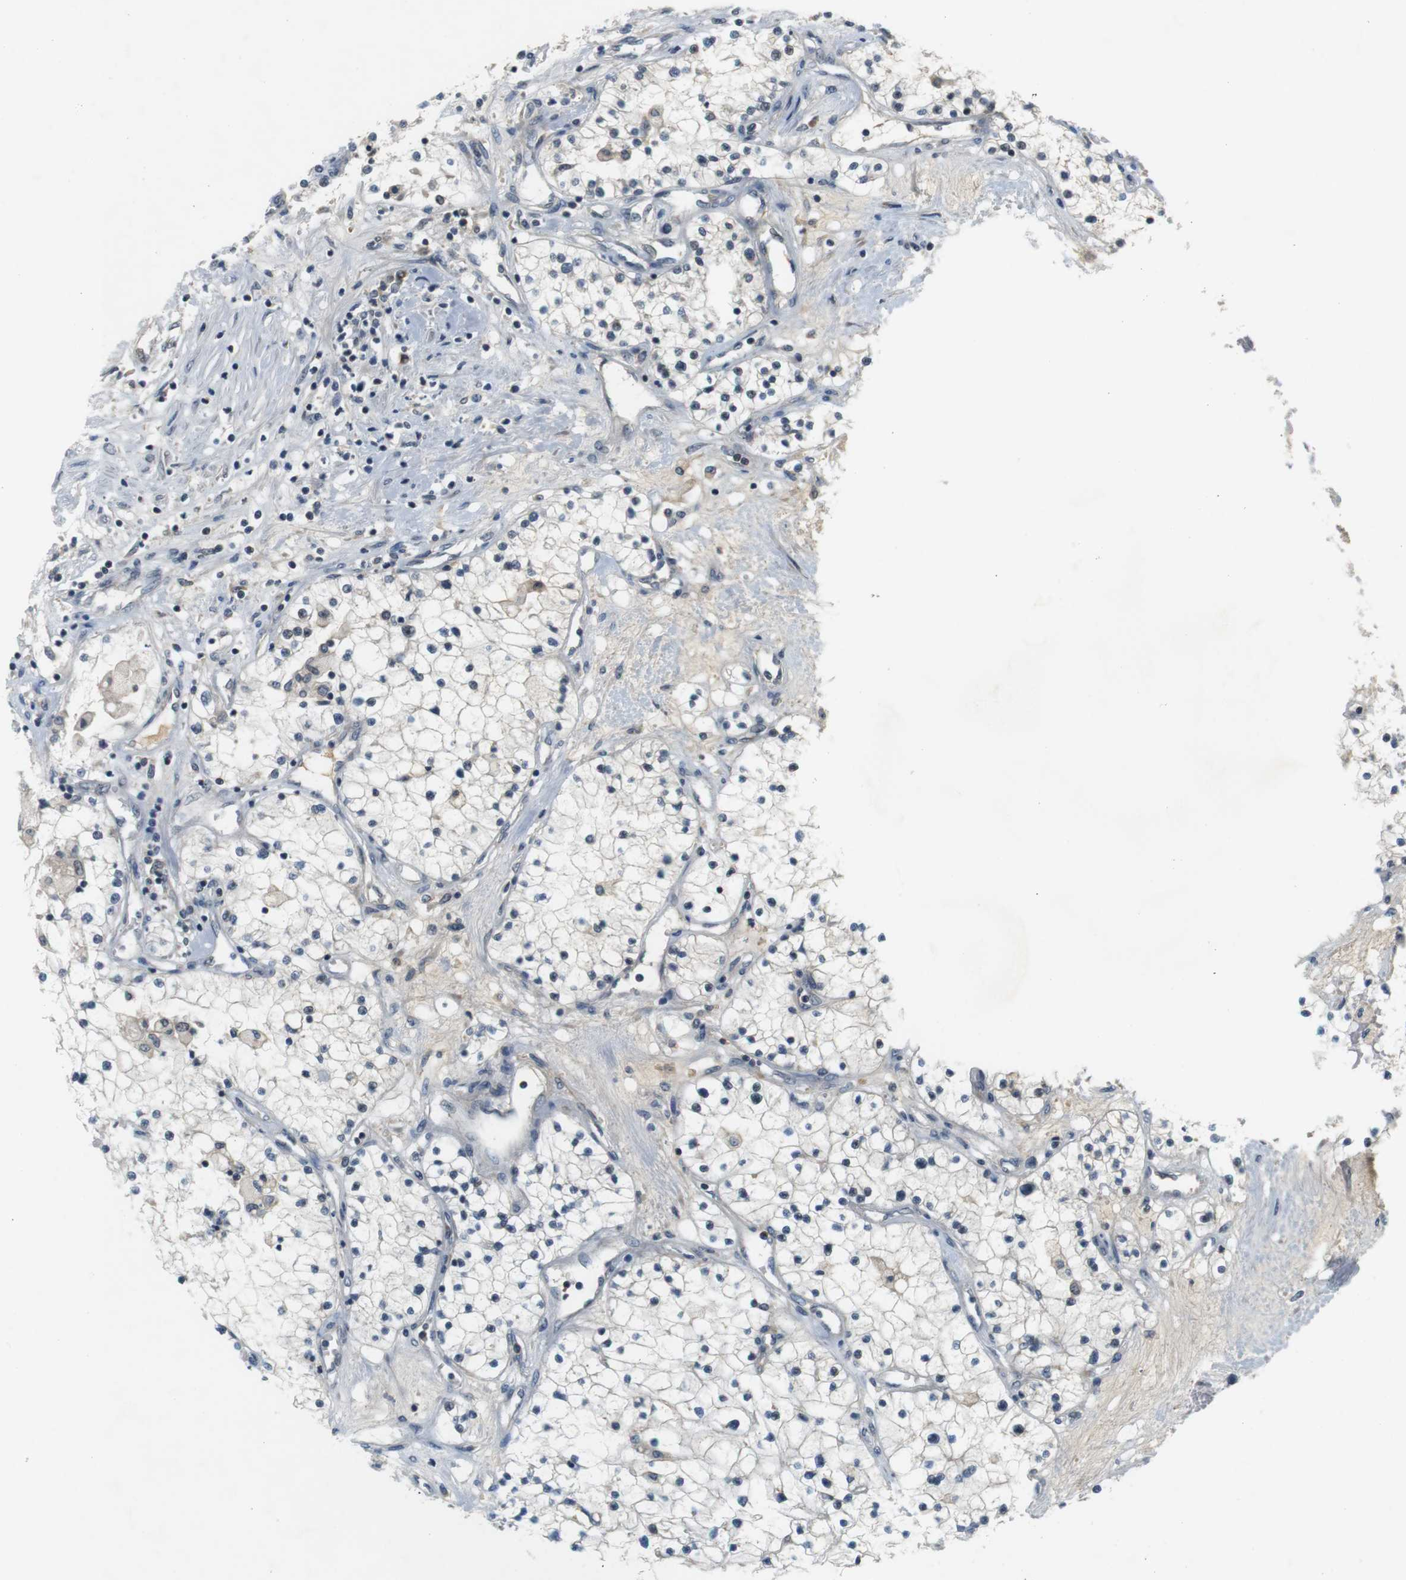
{"staining": {"intensity": "negative", "quantity": "none", "location": "none"}, "tissue": "renal cancer", "cell_type": "Tumor cells", "image_type": "cancer", "snomed": [{"axis": "morphology", "description": "Adenocarcinoma, NOS"}, {"axis": "topography", "description": "Kidney"}], "caption": "Renal cancer (adenocarcinoma) stained for a protein using immunohistochemistry displays no expression tumor cells.", "gene": "WNT7A", "patient": {"sex": "male", "age": 68}}